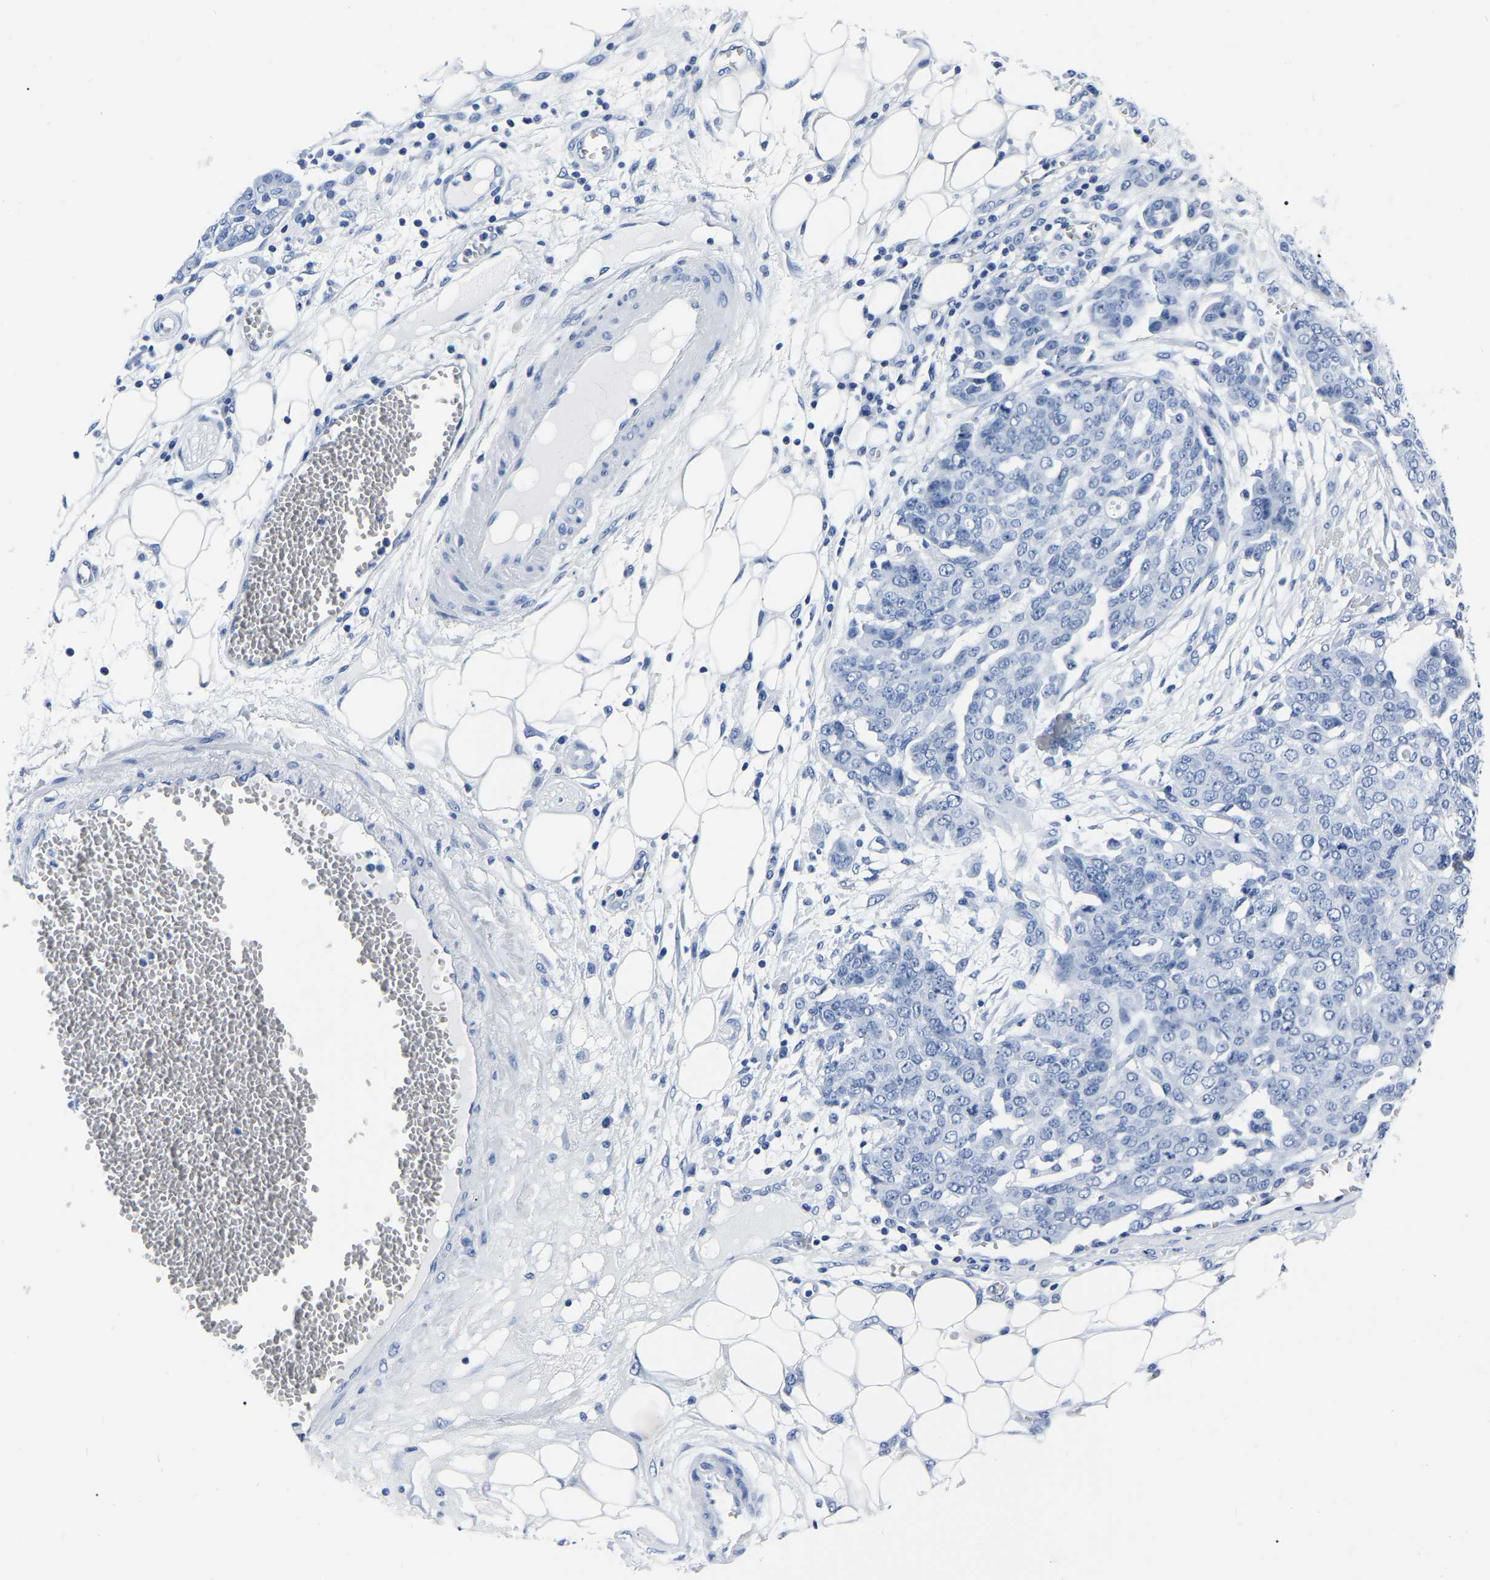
{"staining": {"intensity": "negative", "quantity": "none", "location": "none"}, "tissue": "ovarian cancer", "cell_type": "Tumor cells", "image_type": "cancer", "snomed": [{"axis": "morphology", "description": "Cystadenocarcinoma, serous, NOS"}, {"axis": "topography", "description": "Soft tissue"}, {"axis": "topography", "description": "Ovary"}], "caption": "Protein analysis of ovarian serous cystadenocarcinoma shows no significant positivity in tumor cells.", "gene": "IMPG2", "patient": {"sex": "female", "age": 57}}